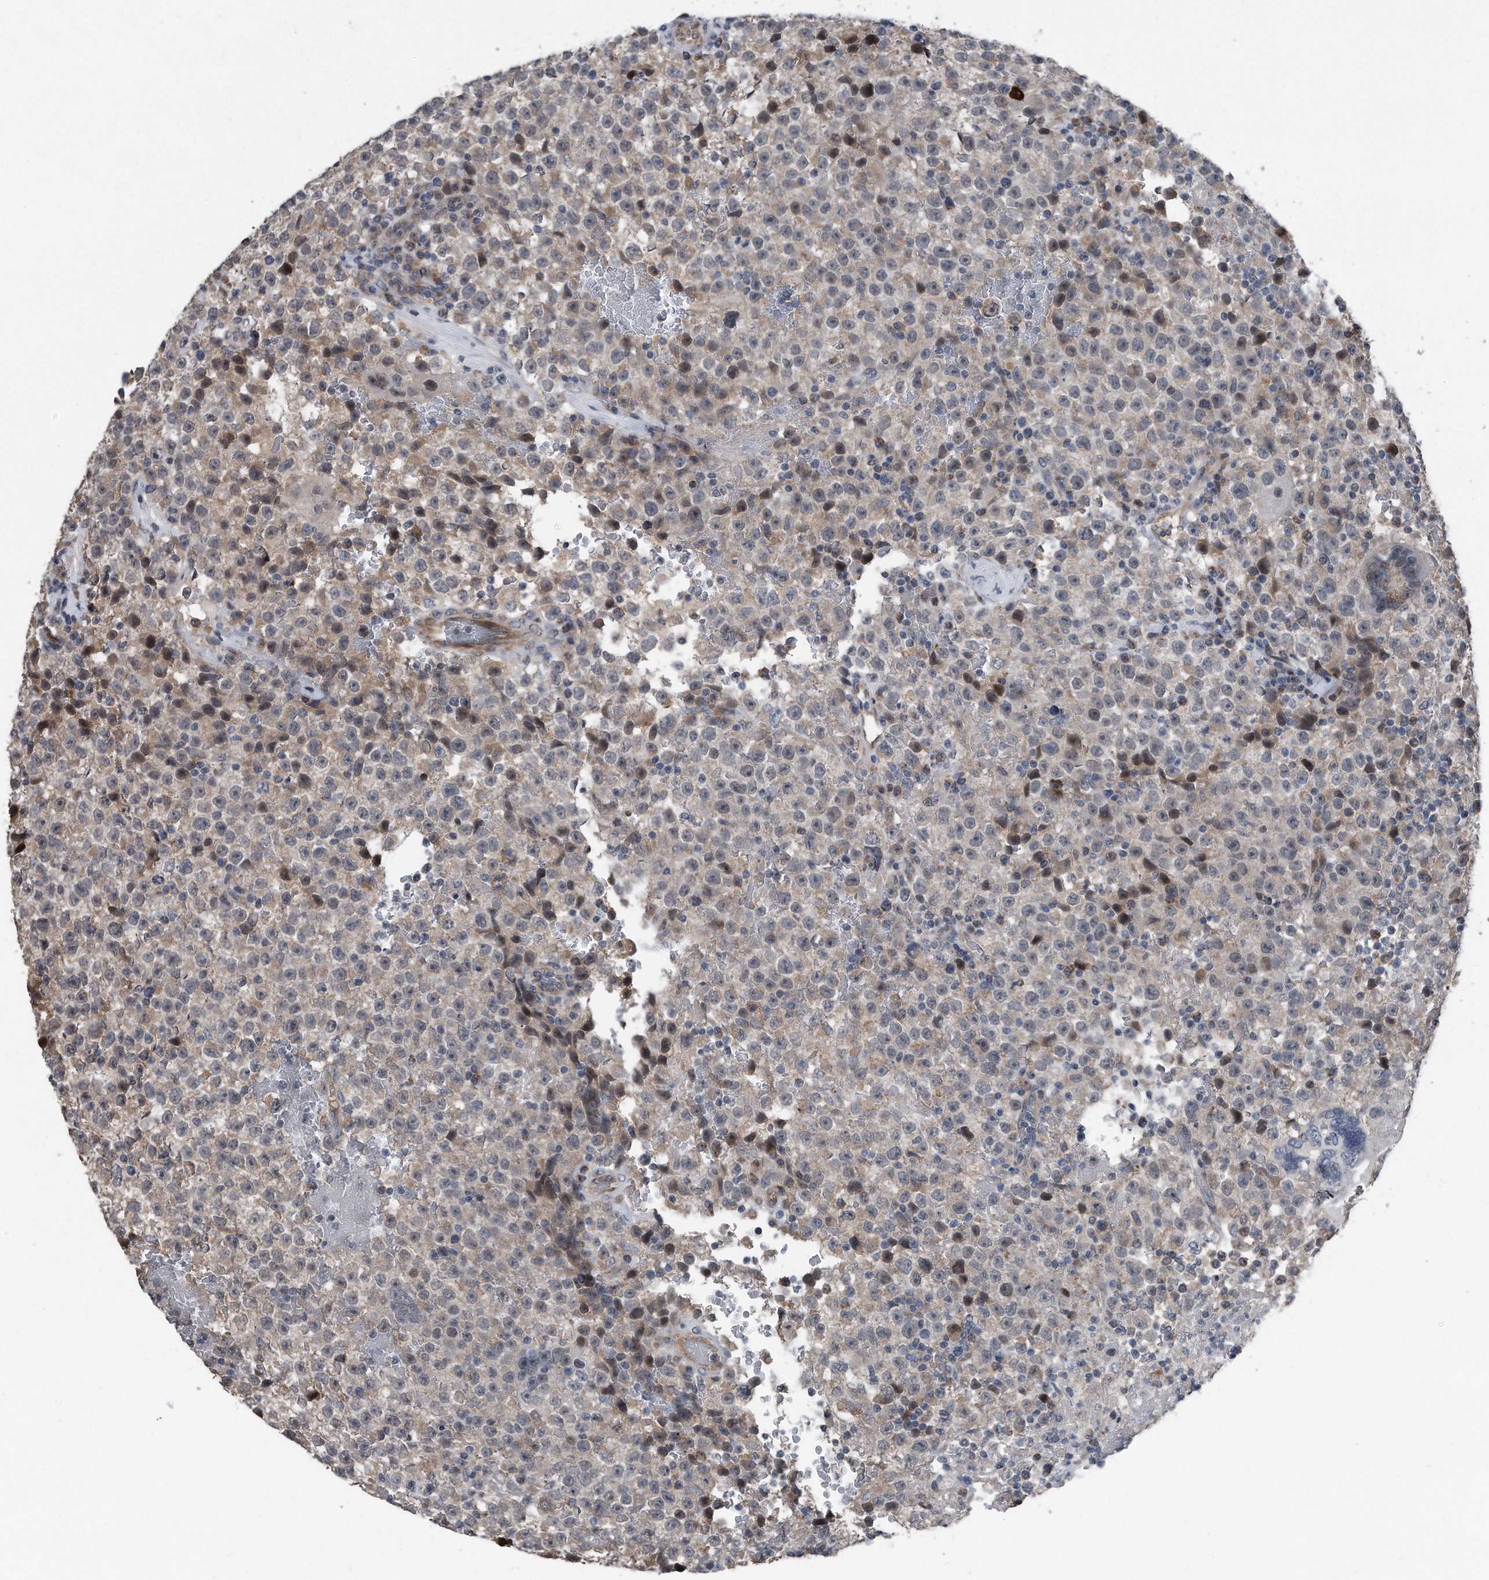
{"staining": {"intensity": "weak", "quantity": "<25%", "location": "cytoplasmic/membranous,nuclear"}, "tissue": "testis cancer", "cell_type": "Tumor cells", "image_type": "cancer", "snomed": [{"axis": "morphology", "description": "Seminoma, NOS"}, {"axis": "topography", "description": "Testis"}], "caption": "A micrograph of human testis cancer is negative for staining in tumor cells.", "gene": "DST", "patient": {"sex": "male", "age": 22}}